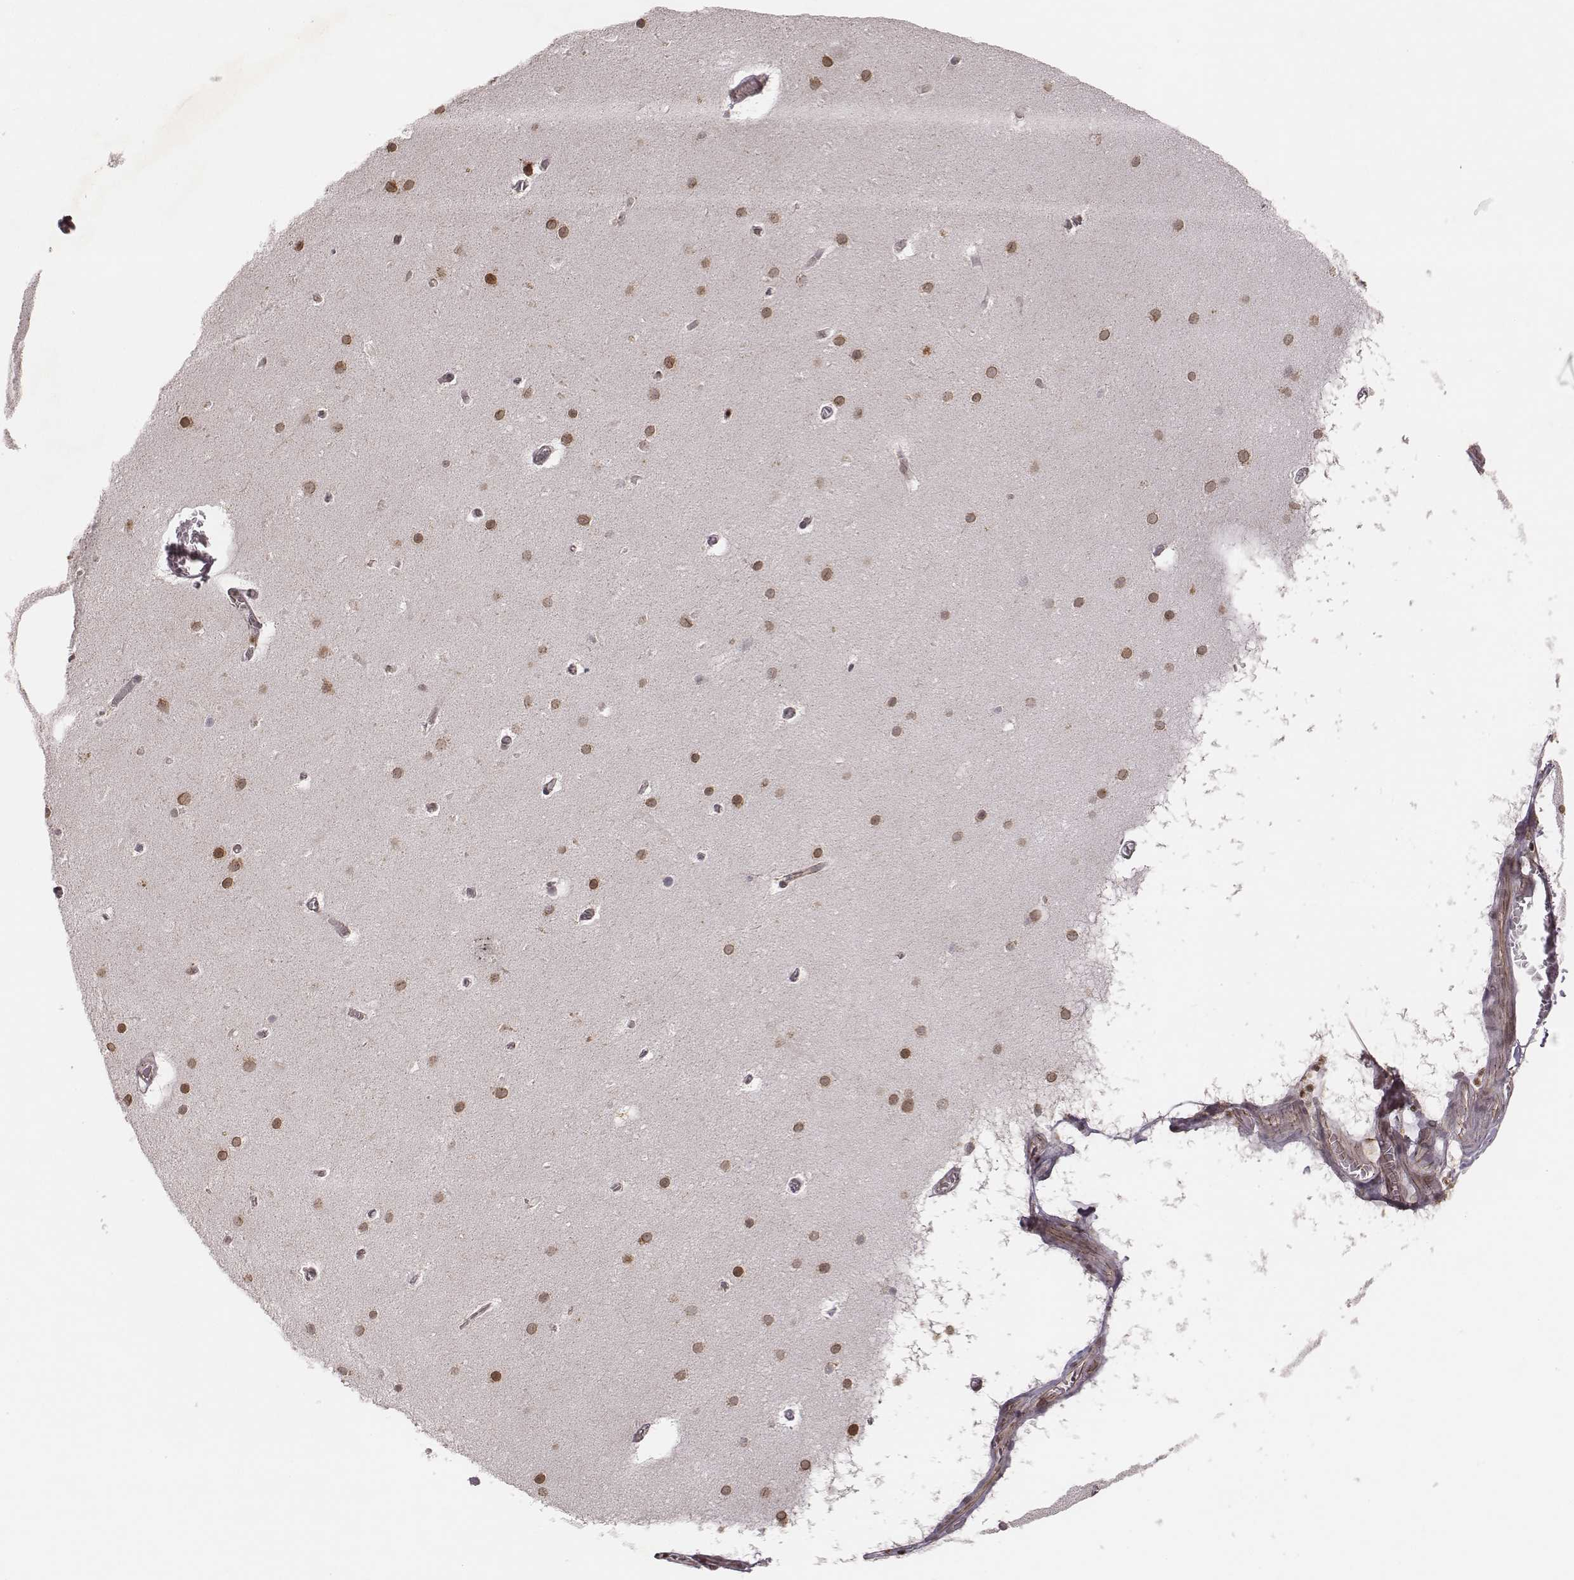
{"staining": {"intensity": "moderate", "quantity": ">75%", "location": "nuclear"}, "tissue": "cerebellum", "cell_type": "Cells in molecular layer", "image_type": "normal", "snomed": [{"axis": "morphology", "description": "Normal tissue, NOS"}, {"axis": "topography", "description": "Cerebellum"}], "caption": "High-power microscopy captured an immunohistochemistry (IHC) histopathology image of normal cerebellum, revealing moderate nuclear expression in about >75% of cells in molecular layer. The protein of interest is shown in brown color, while the nuclei are stained blue.", "gene": "WDR59", "patient": {"sex": "male", "age": 70}}